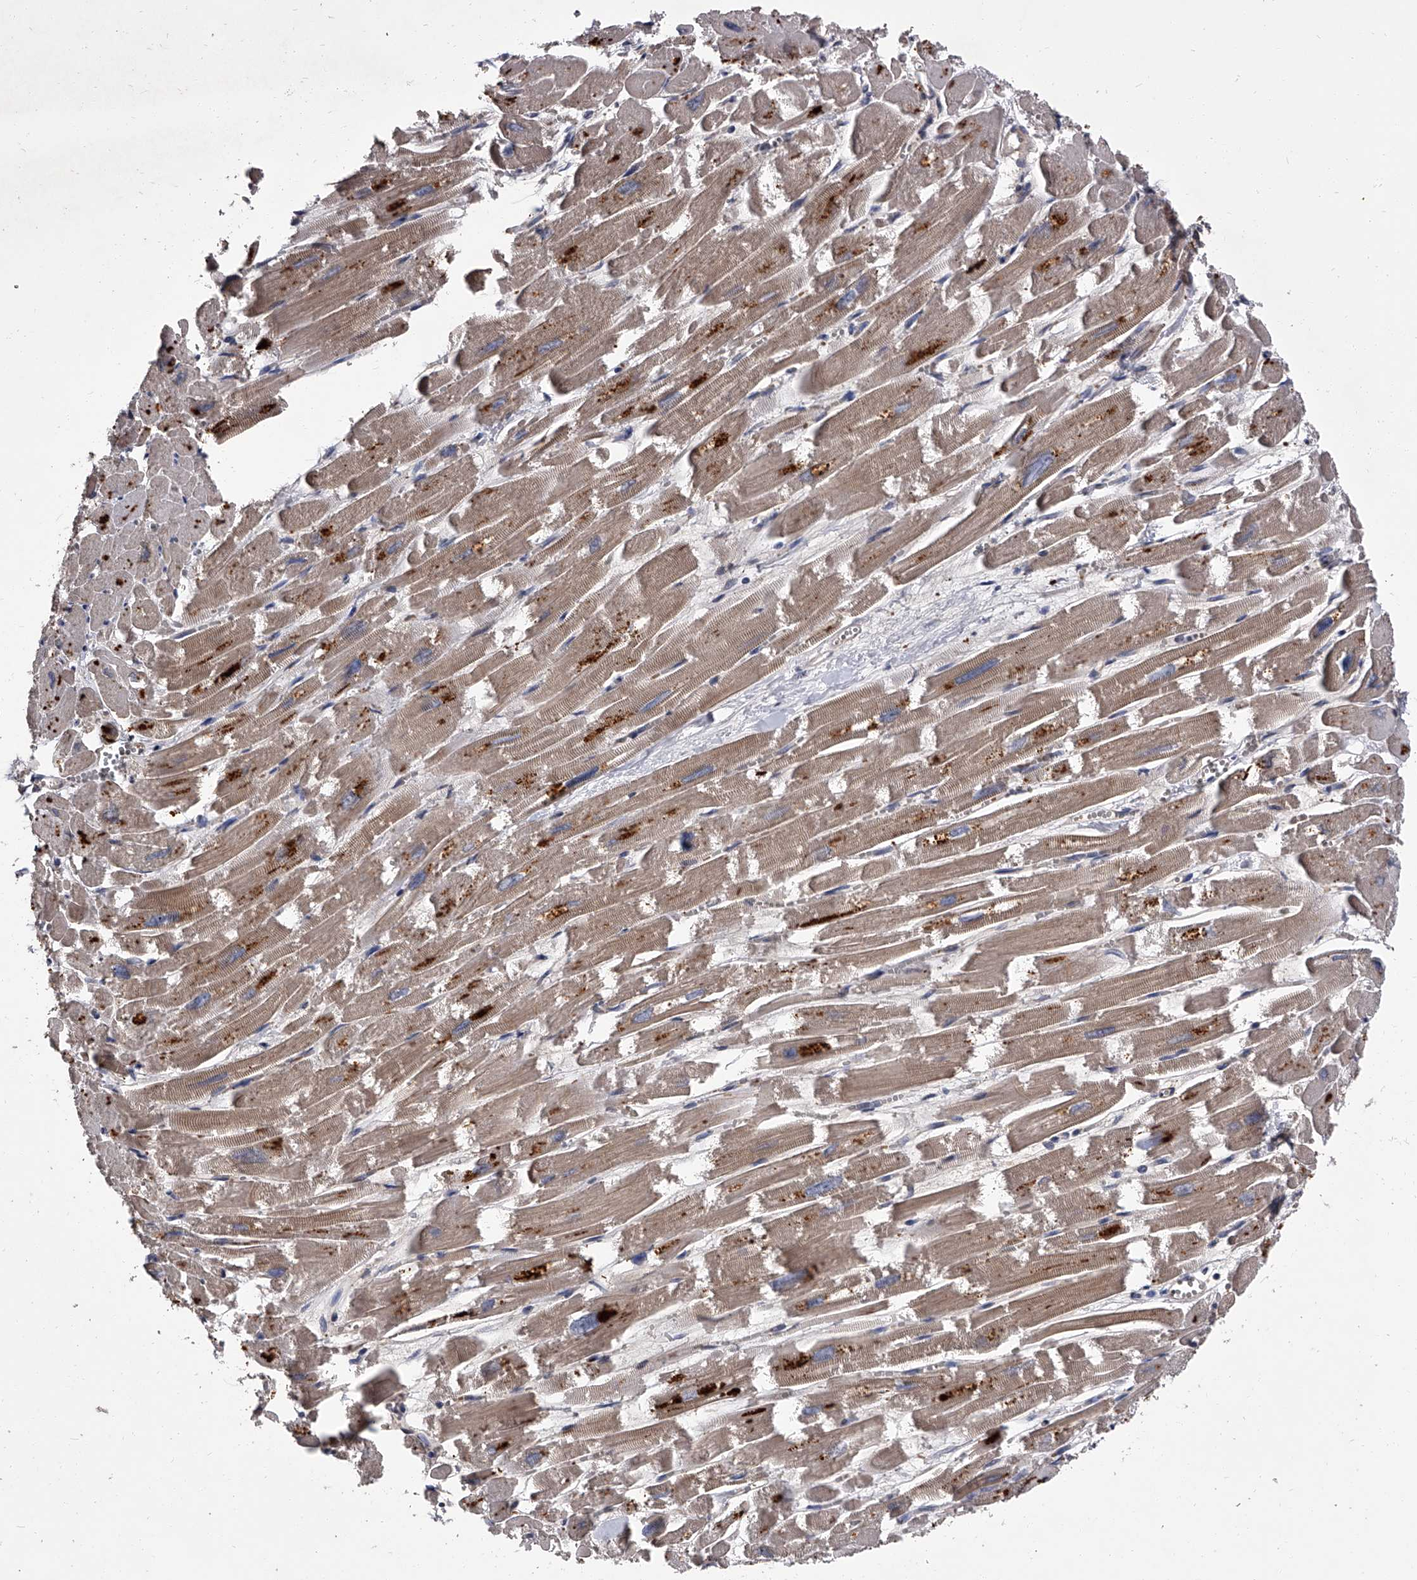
{"staining": {"intensity": "moderate", "quantity": "25%-75%", "location": "cytoplasmic/membranous,nuclear"}, "tissue": "heart muscle", "cell_type": "Cardiomyocytes", "image_type": "normal", "snomed": [{"axis": "morphology", "description": "Normal tissue, NOS"}, {"axis": "topography", "description": "Heart"}], "caption": "About 25%-75% of cardiomyocytes in normal heart muscle reveal moderate cytoplasmic/membranous,nuclear protein expression as visualized by brown immunohistochemical staining.", "gene": "STK36", "patient": {"sex": "male", "age": 54}}